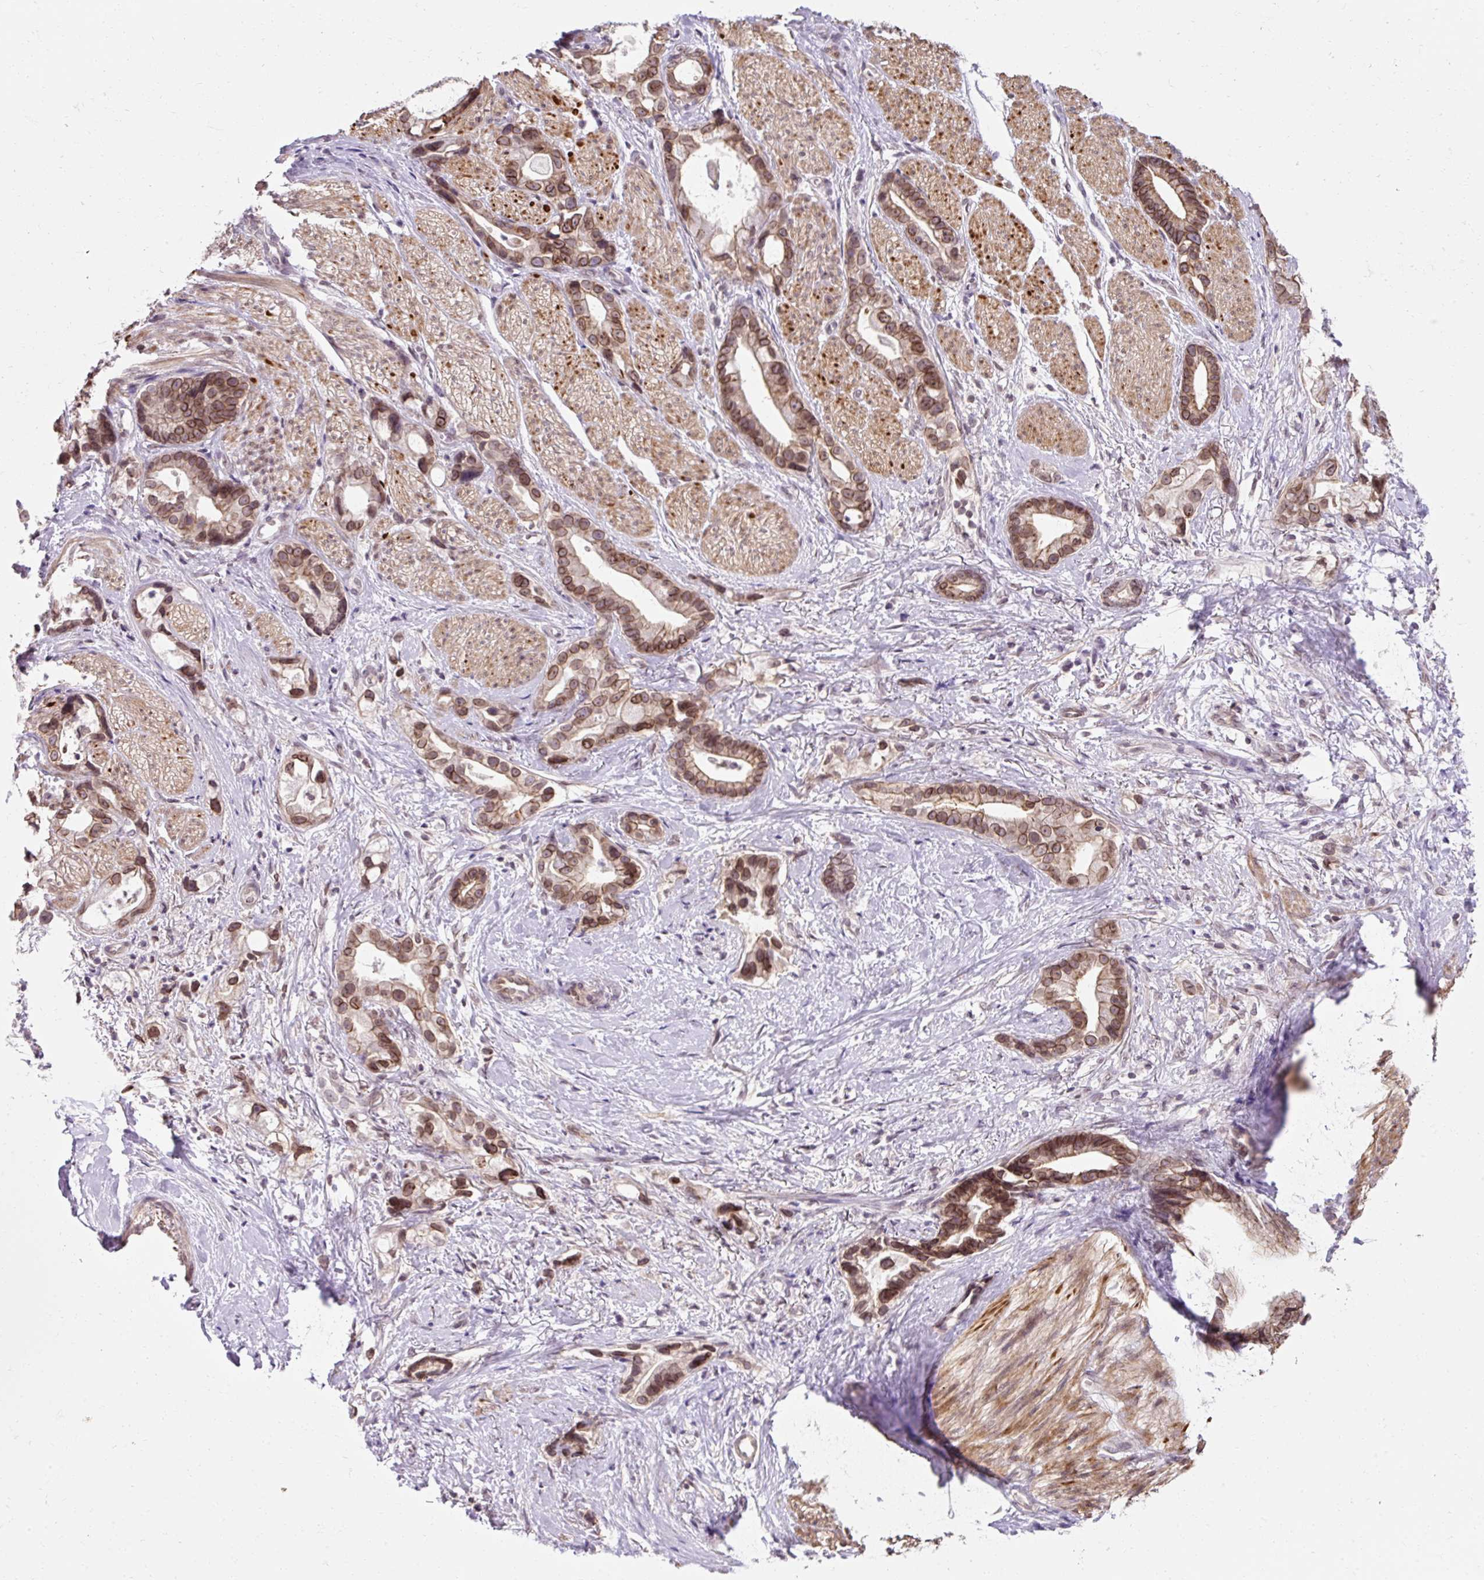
{"staining": {"intensity": "moderate", "quantity": ">75%", "location": "cytoplasmic/membranous,nuclear"}, "tissue": "stomach cancer", "cell_type": "Tumor cells", "image_type": "cancer", "snomed": [{"axis": "morphology", "description": "Adenocarcinoma, NOS"}, {"axis": "topography", "description": "Stomach"}], "caption": "Brown immunohistochemical staining in human stomach adenocarcinoma reveals moderate cytoplasmic/membranous and nuclear staining in about >75% of tumor cells.", "gene": "ZNF610", "patient": {"sex": "male", "age": 55}}